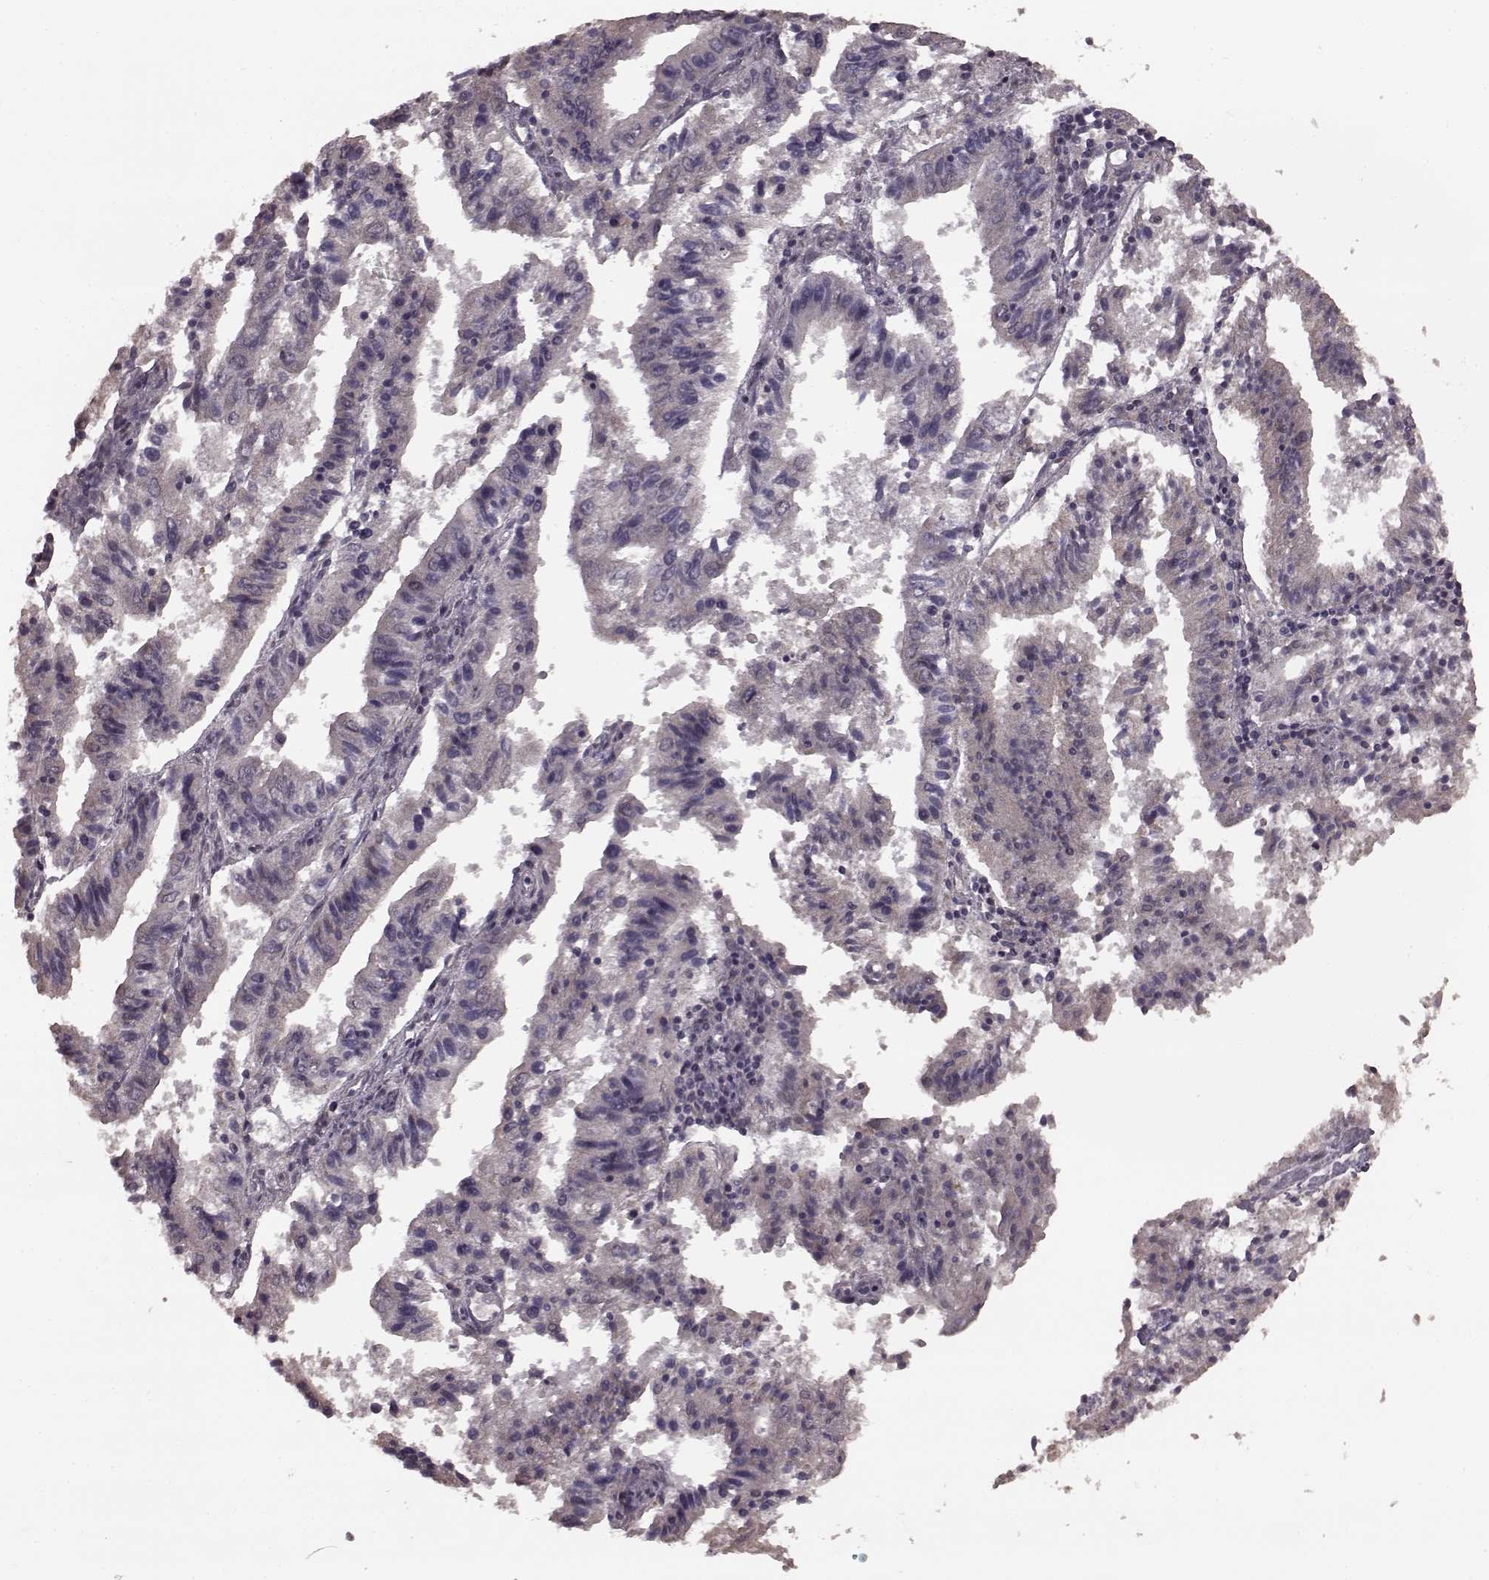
{"staining": {"intensity": "negative", "quantity": "none", "location": "none"}, "tissue": "endometrial cancer", "cell_type": "Tumor cells", "image_type": "cancer", "snomed": [{"axis": "morphology", "description": "Adenocarcinoma, NOS"}, {"axis": "topography", "description": "Endometrium"}], "caption": "An immunohistochemistry (IHC) micrograph of endometrial cancer is shown. There is no staining in tumor cells of endometrial cancer. Nuclei are stained in blue.", "gene": "PLCB4", "patient": {"sex": "female", "age": 82}}